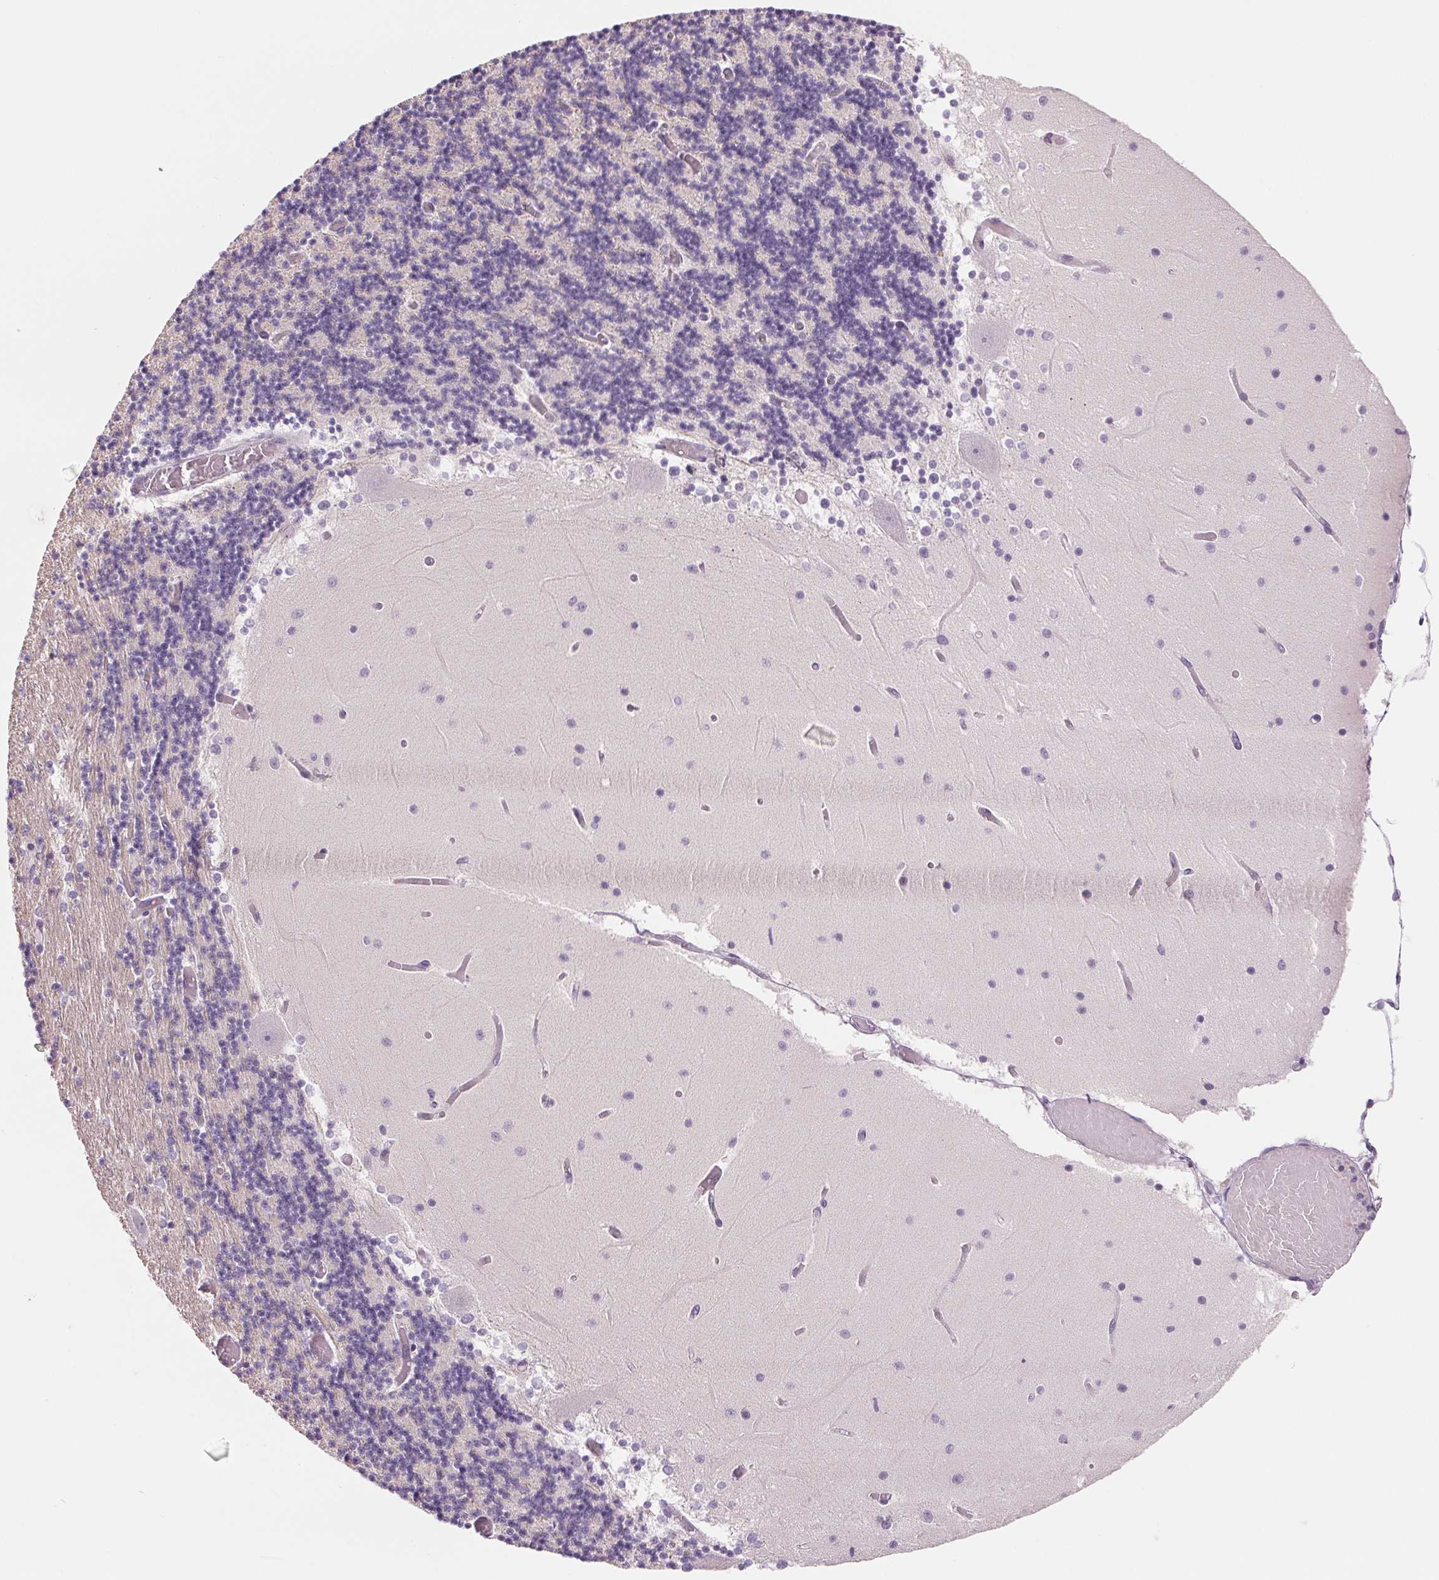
{"staining": {"intensity": "negative", "quantity": "none", "location": "none"}, "tissue": "cerebellum", "cell_type": "Cells in granular layer", "image_type": "normal", "snomed": [{"axis": "morphology", "description": "Normal tissue, NOS"}, {"axis": "topography", "description": "Cerebellum"}], "caption": "DAB (3,3'-diaminobenzidine) immunohistochemical staining of benign cerebellum reveals no significant staining in cells in granular layer.", "gene": "CCDC168", "patient": {"sex": "female", "age": 28}}